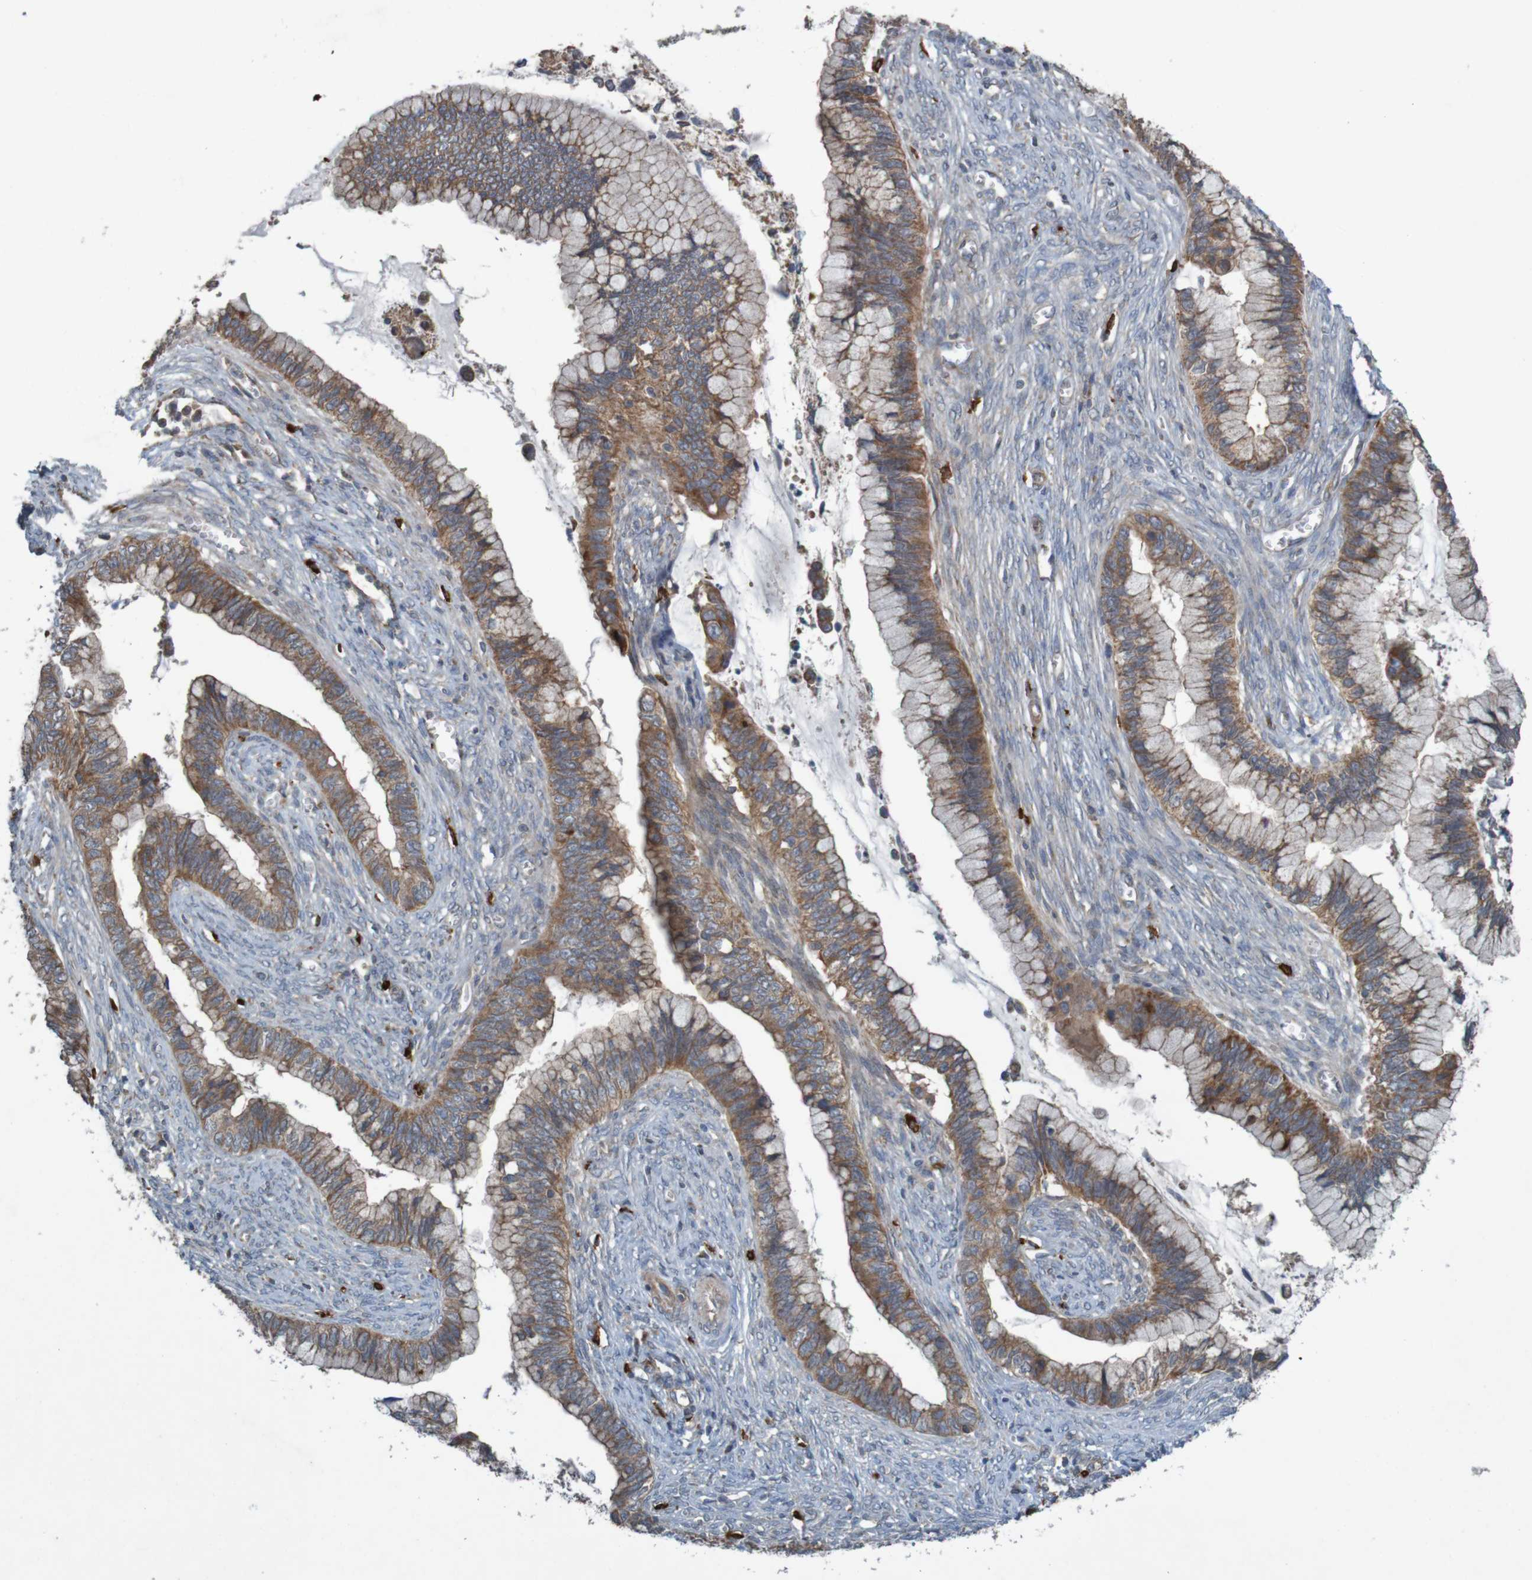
{"staining": {"intensity": "moderate", "quantity": ">75%", "location": "cytoplasmic/membranous"}, "tissue": "cervical cancer", "cell_type": "Tumor cells", "image_type": "cancer", "snomed": [{"axis": "morphology", "description": "Adenocarcinoma, NOS"}, {"axis": "topography", "description": "Cervix"}], "caption": "A histopathology image of human cervical adenocarcinoma stained for a protein reveals moderate cytoplasmic/membranous brown staining in tumor cells.", "gene": "B3GAT2", "patient": {"sex": "female", "age": 44}}